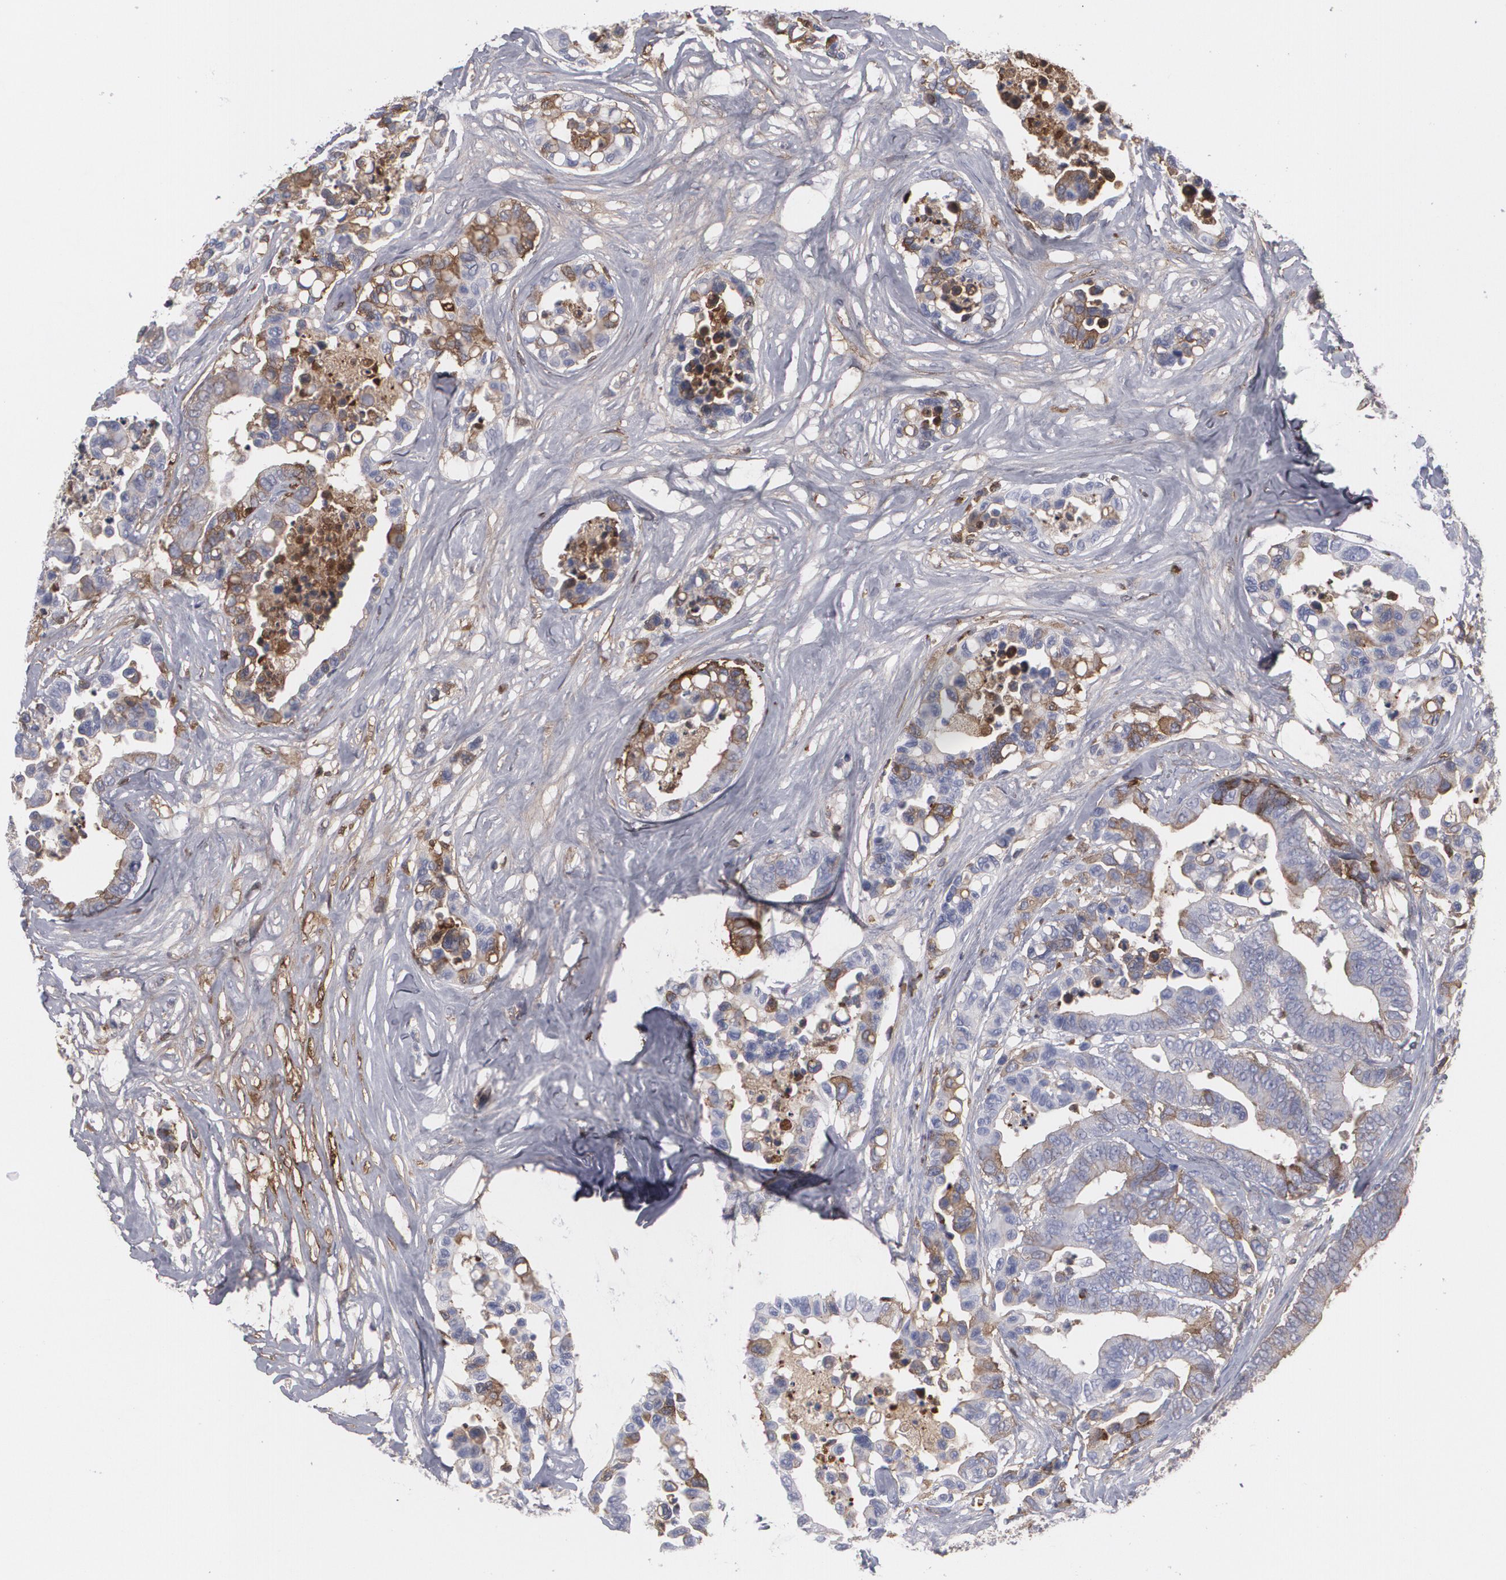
{"staining": {"intensity": "weak", "quantity": "<25%", "location": "cytoplasmic/membranous"}, "tissue": "colorectal cancer", "cell_type": "Tumor cells", "image_type": "cancer", "snomed": [{"axis": "morphology", "description": "Adenocarcinoma, NOS"}, {"axis": "topography", "description": "Colon"}], "caption": "This photomicrograph is of colorectal cancer (adenocarcinoma) stained with immunohistochemistry to label a protein in brown with the nuclei are counter-stained blue. There is no expression in tumor cells. (Brightfield microscopy of DAB (3,3'-diaminobenzidine) immunohistochemistry (IHC) at high magnification).", "gene": "LRG1", "patient": {"sex": "male", "age": 82}}